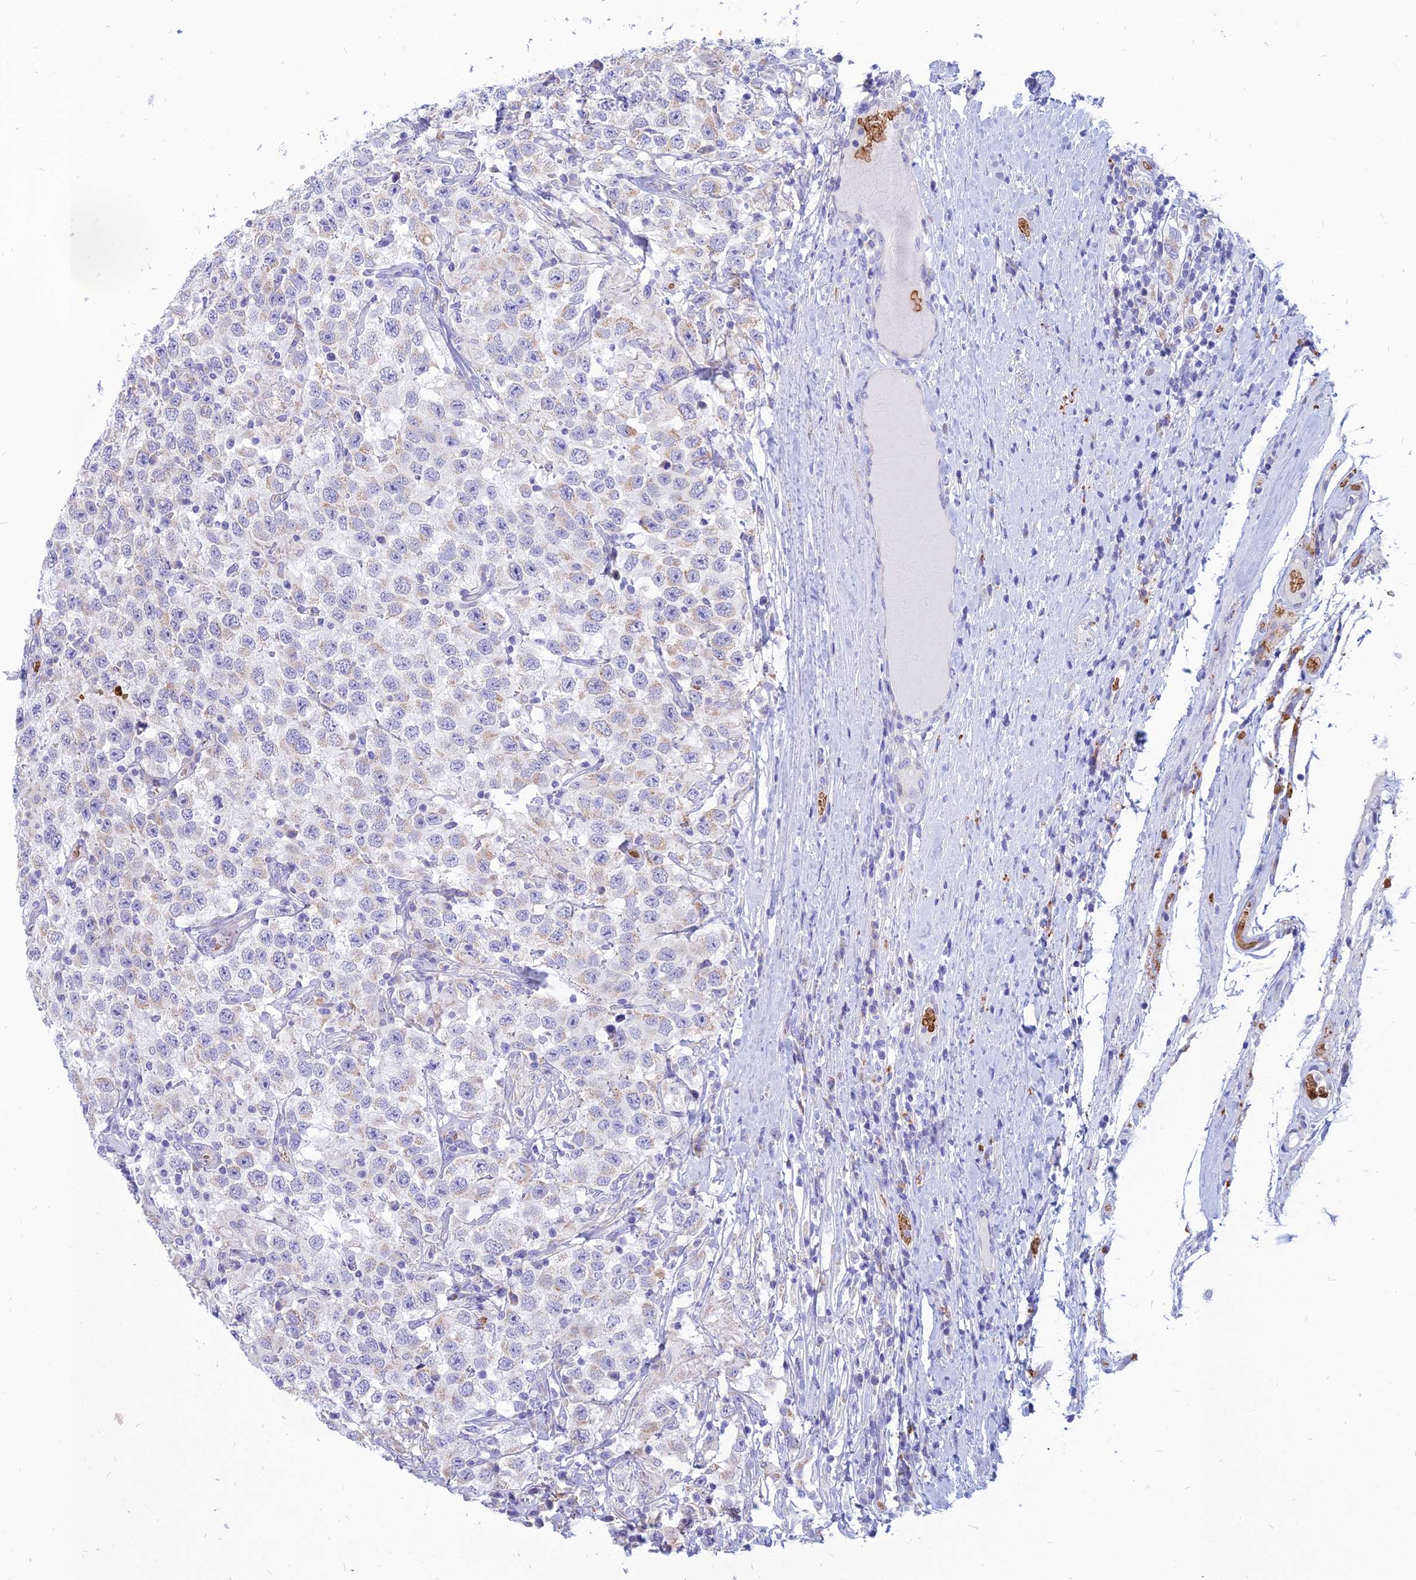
{"staining": {"intensity": "negative", "quantity": "none", "location": "none"}, "tissue": "testis cancer", "cell_type": "Tumor cells", "image_type": "cancer", "snomed": [{"axis": "morphology", "description": "Seminoma, NOS"}, {"axis": "topography", "description": "Testis"}], "caption": "Human seminoma (testis) stained for a protein using immunohistochemistry reveals no staining in tumor cells.", "gene": "HHAT", "patient": {"sex": "male", "age": 41}}